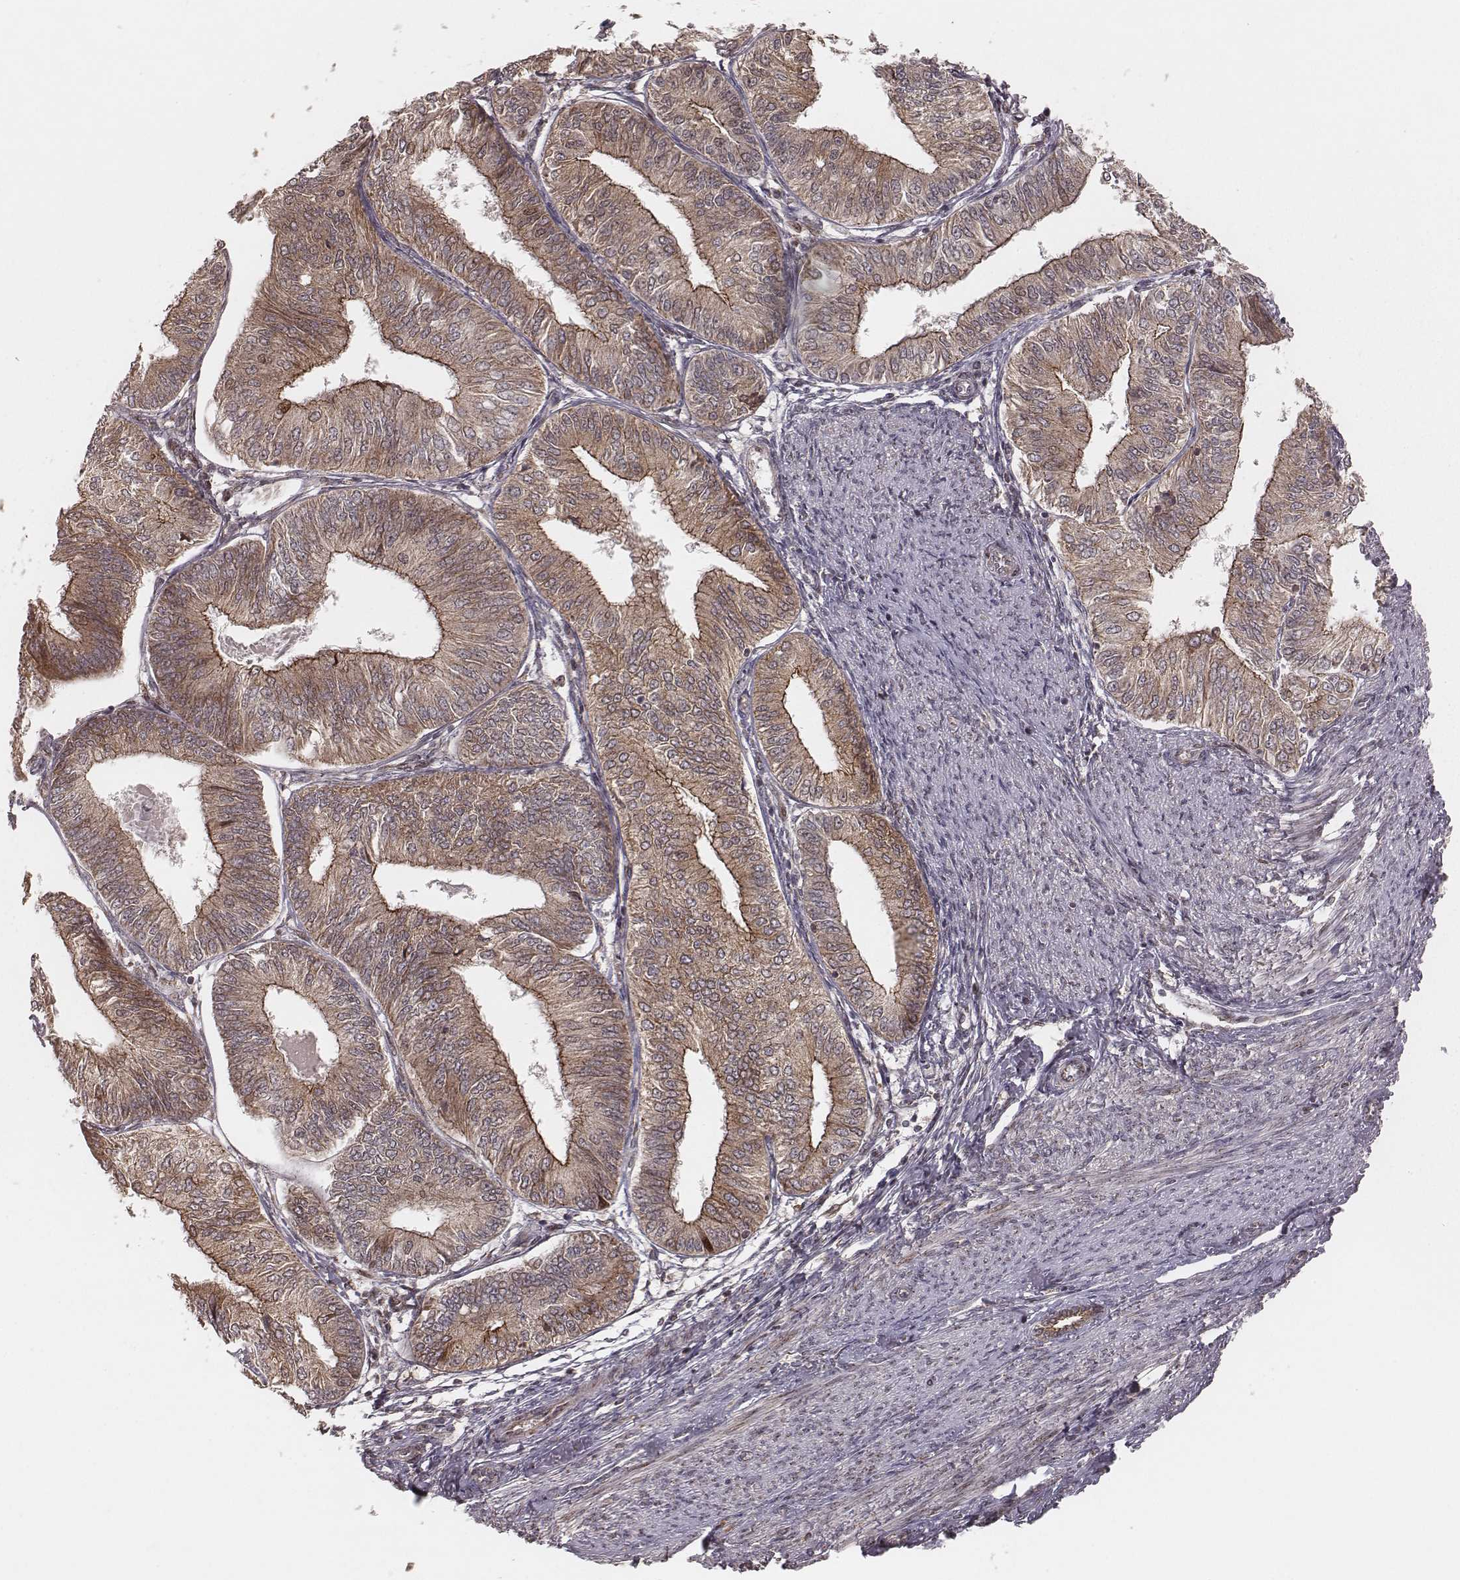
{"staining": {"intensity": "moderate", "quantity": ">75%", "location": "cytoplasmic/membranous"}, "tissue": "endometrial cancer", "cell_type": "Tumor cells", "image_type": "cancer", "snomed": [{"axis": "morphology", "description": "Adenocarcinoma, NOS"}, {"axis": "topography", "description": "Endometrium"}], "caption": "This photomicrograph exhibits immunohistochemistry staining of endometrial adenocarcinoma, with medium moderate cytoplasmic/membranous staining in about >75% of tumor cells.", "gene": "MYO19", "patient": {"sex": "female", "age": 58}}